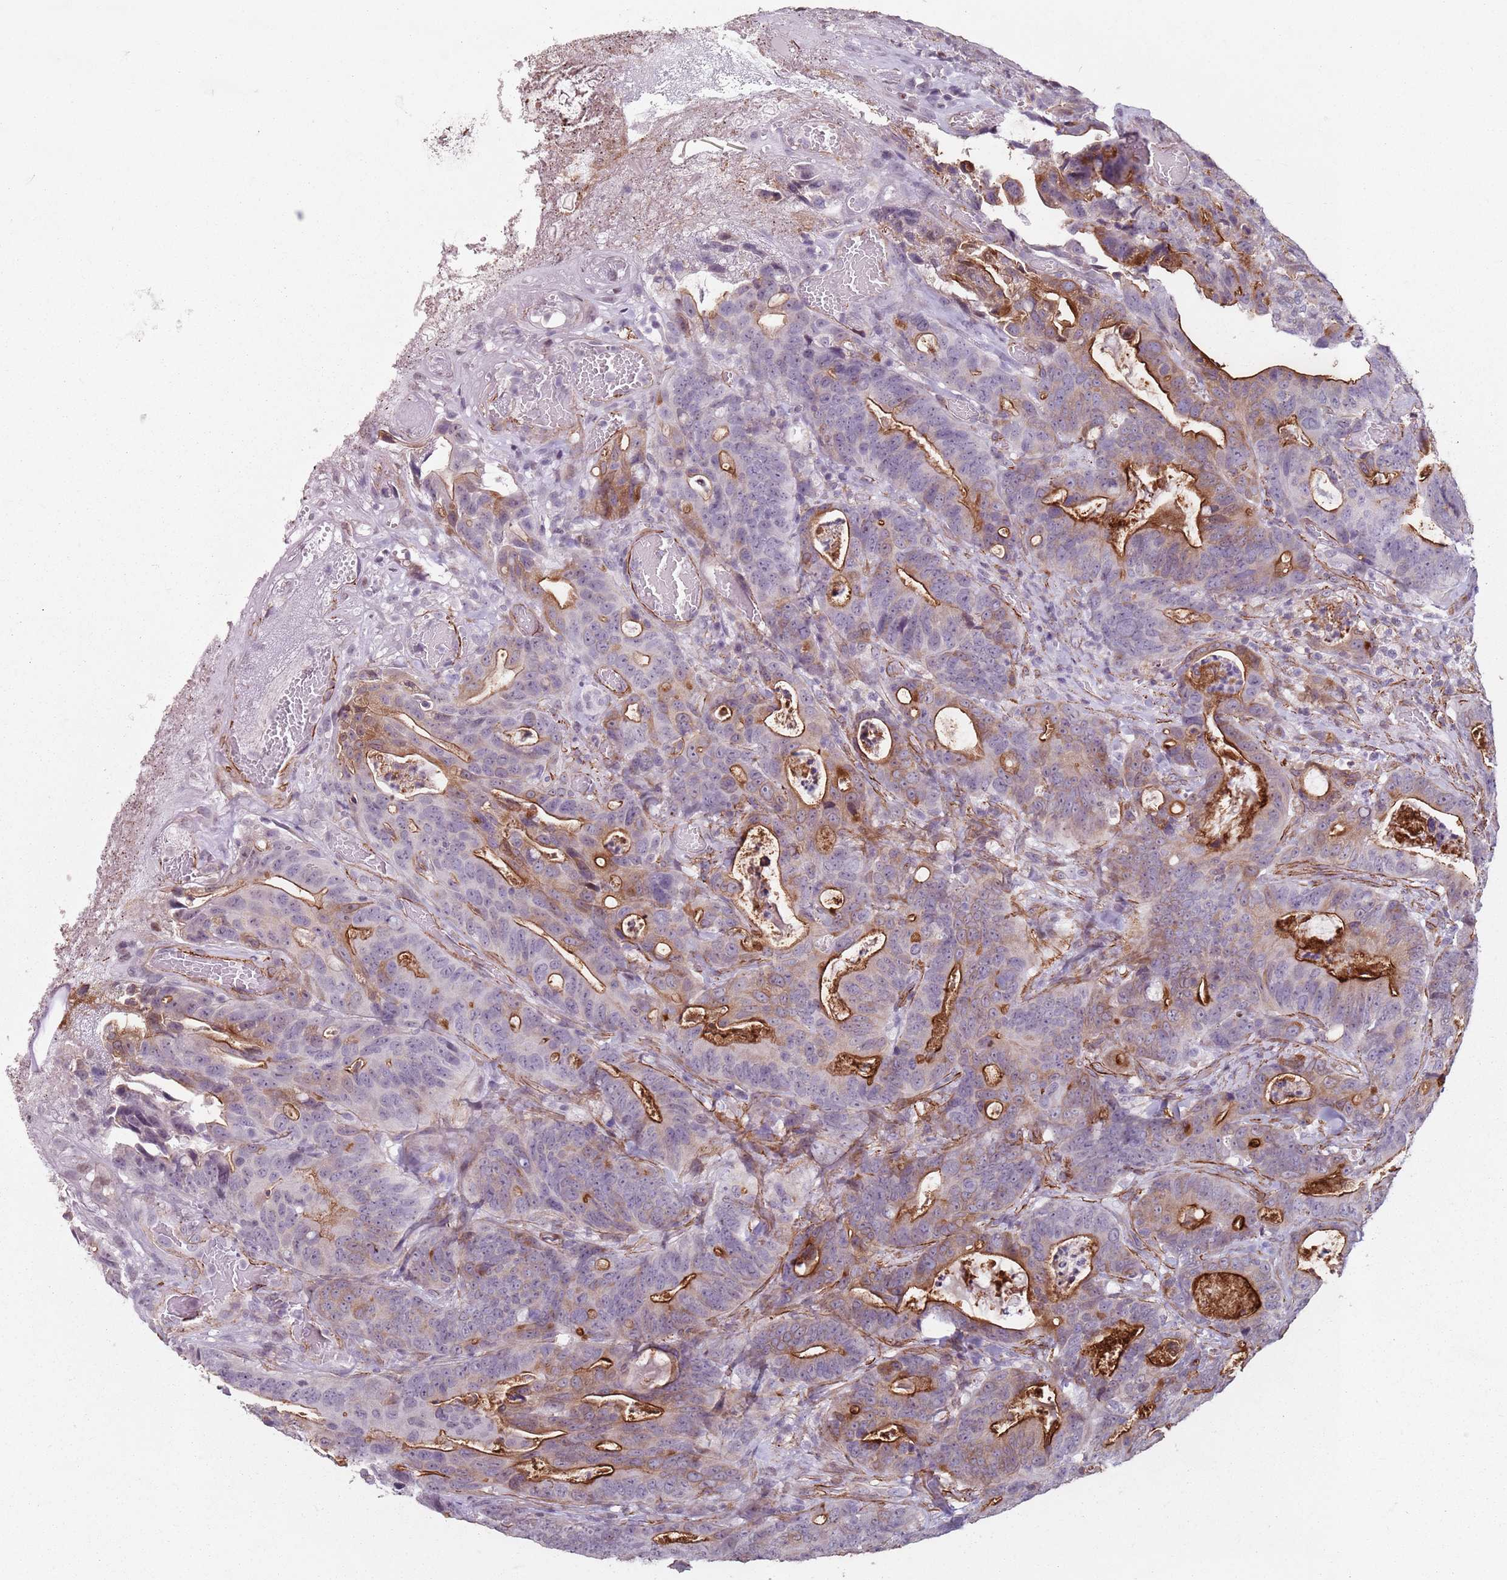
{"staining": {"intensity": "moderate", "quantity": "25%-75%", "location": "cytoplasmic/membranous"}, "tissue": "colorectal cancer", "cell_type": "Tumor cells", "image_type": "cancer", "snomed": [{"axis": "morphology", "description": "Adenocarcinoma, NOS"}, {"axis": "topography", "description": "Colon"}], "caption": "Protein expression analysis of colorectal cancer (adenocarcinoma) displays moderate cytoplasmic/membranous expression in approximately 25%-75% of tumor cells.", "gene": "TMC4", "patient": {"sex": "female", "age": 82}}